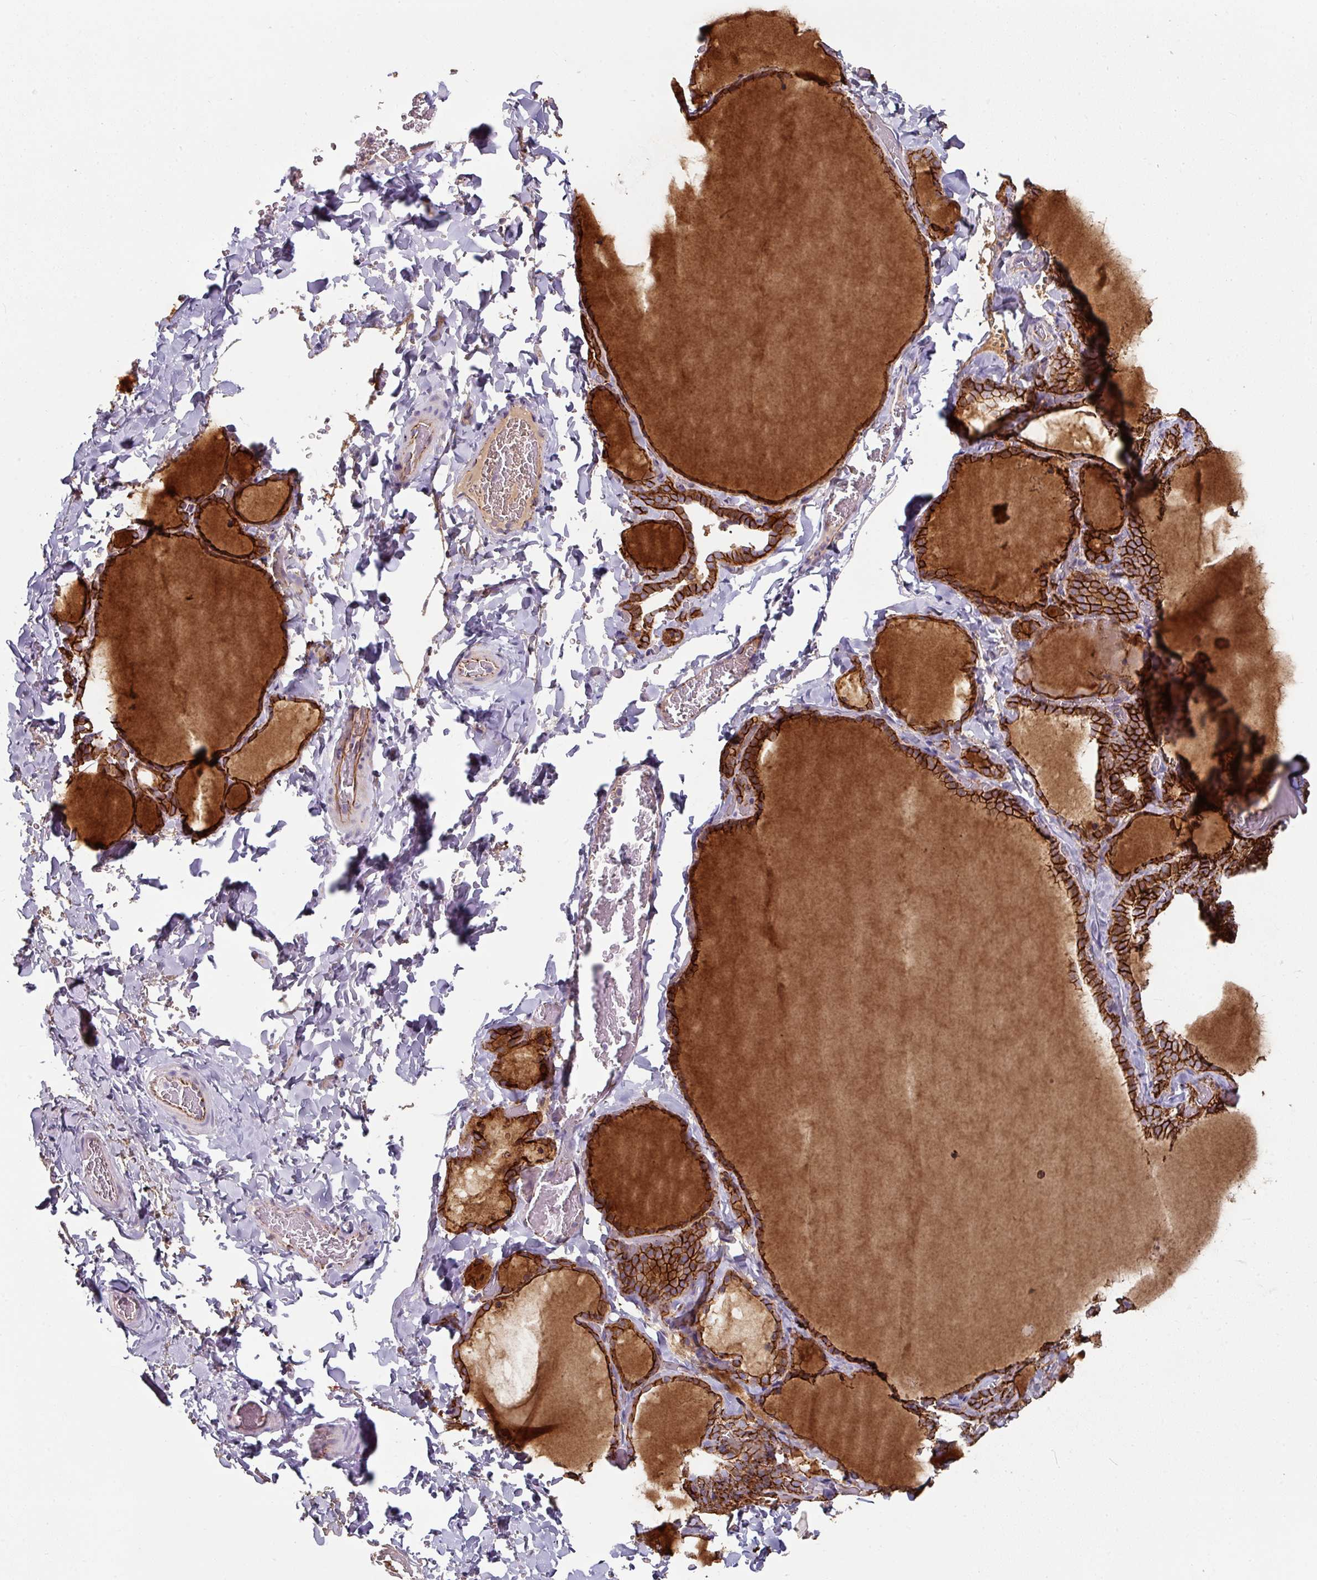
{"staining": {"intensity": "strong", "quantity": ">75%", "location": "cytoplasmic/membranous"}, "tissue": "thyroid gland", "cell_type": "Glandular cells", "image_type": "normal", "snomed": [{"axis": "morphology", "description": "Normal tissue, NOS"}, {"axis": "topography", "description": "Thyroid gland"}], "caption": "A high amount of strong cytoplasmic/membranous expression is present in about >75% of glandular cells in unremarkable thyroid gland. (Brightfield microscopy of DAB IHC at high magnification).", "gene": "JUP", "patient": {"sex": "female", "age": 22}}